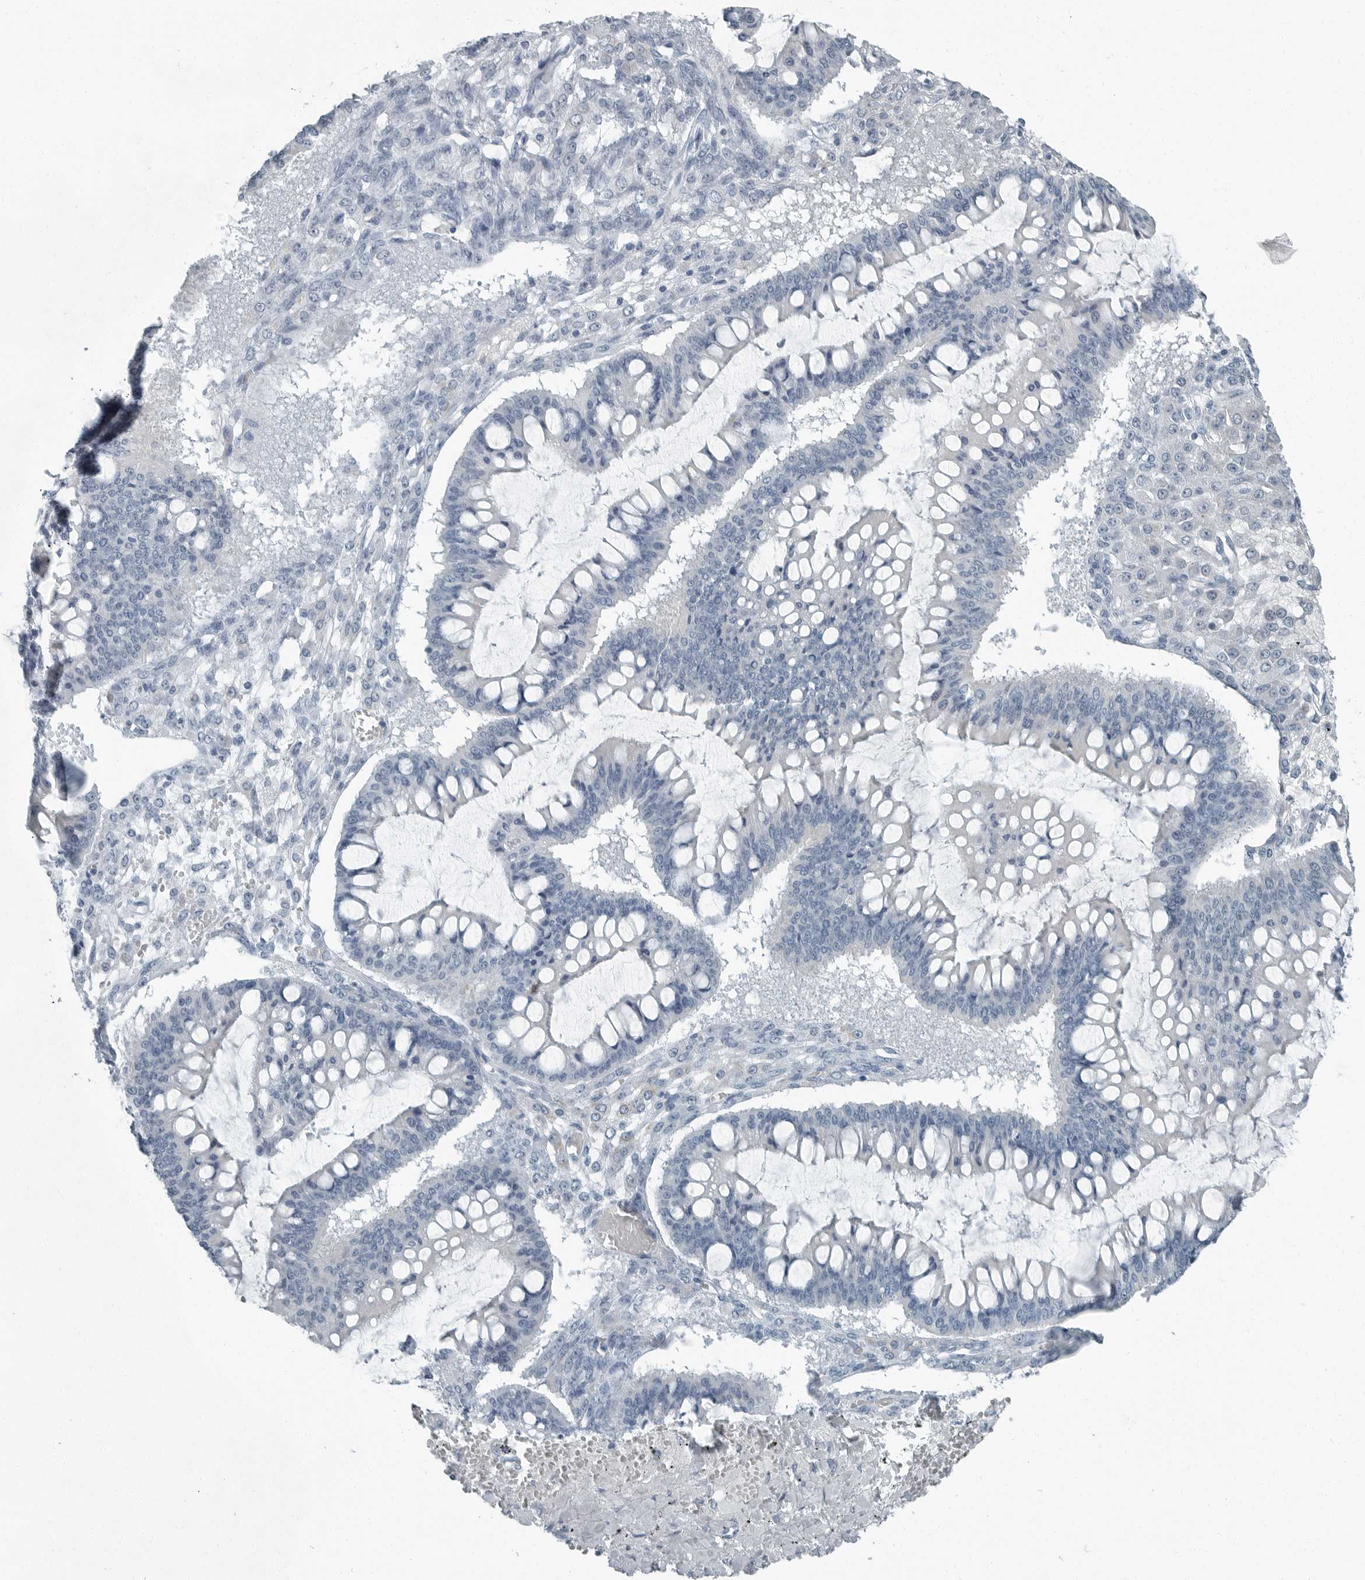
{"staining": {"intensity": "negative", "quantity": "none", "location": "none"}, "tissue": "ovarian cancer", "cell_type": "Tumor cells", "image_type": "cancer", "snomed": [{"axis": "morphology", "description": "Cystadenocarcinoma, mucinous, NOS"}, {"axis": "topography", "description": "Ovary"}], "caption": "Human ovarian cancer (mucinous cystadenocarcinoma) stained for a protein using immunohistochemistry (IHC) displays no staining in tumor cells.", "gene": "ZPBP2", "patient": {"sex": "female", "age": 73}}